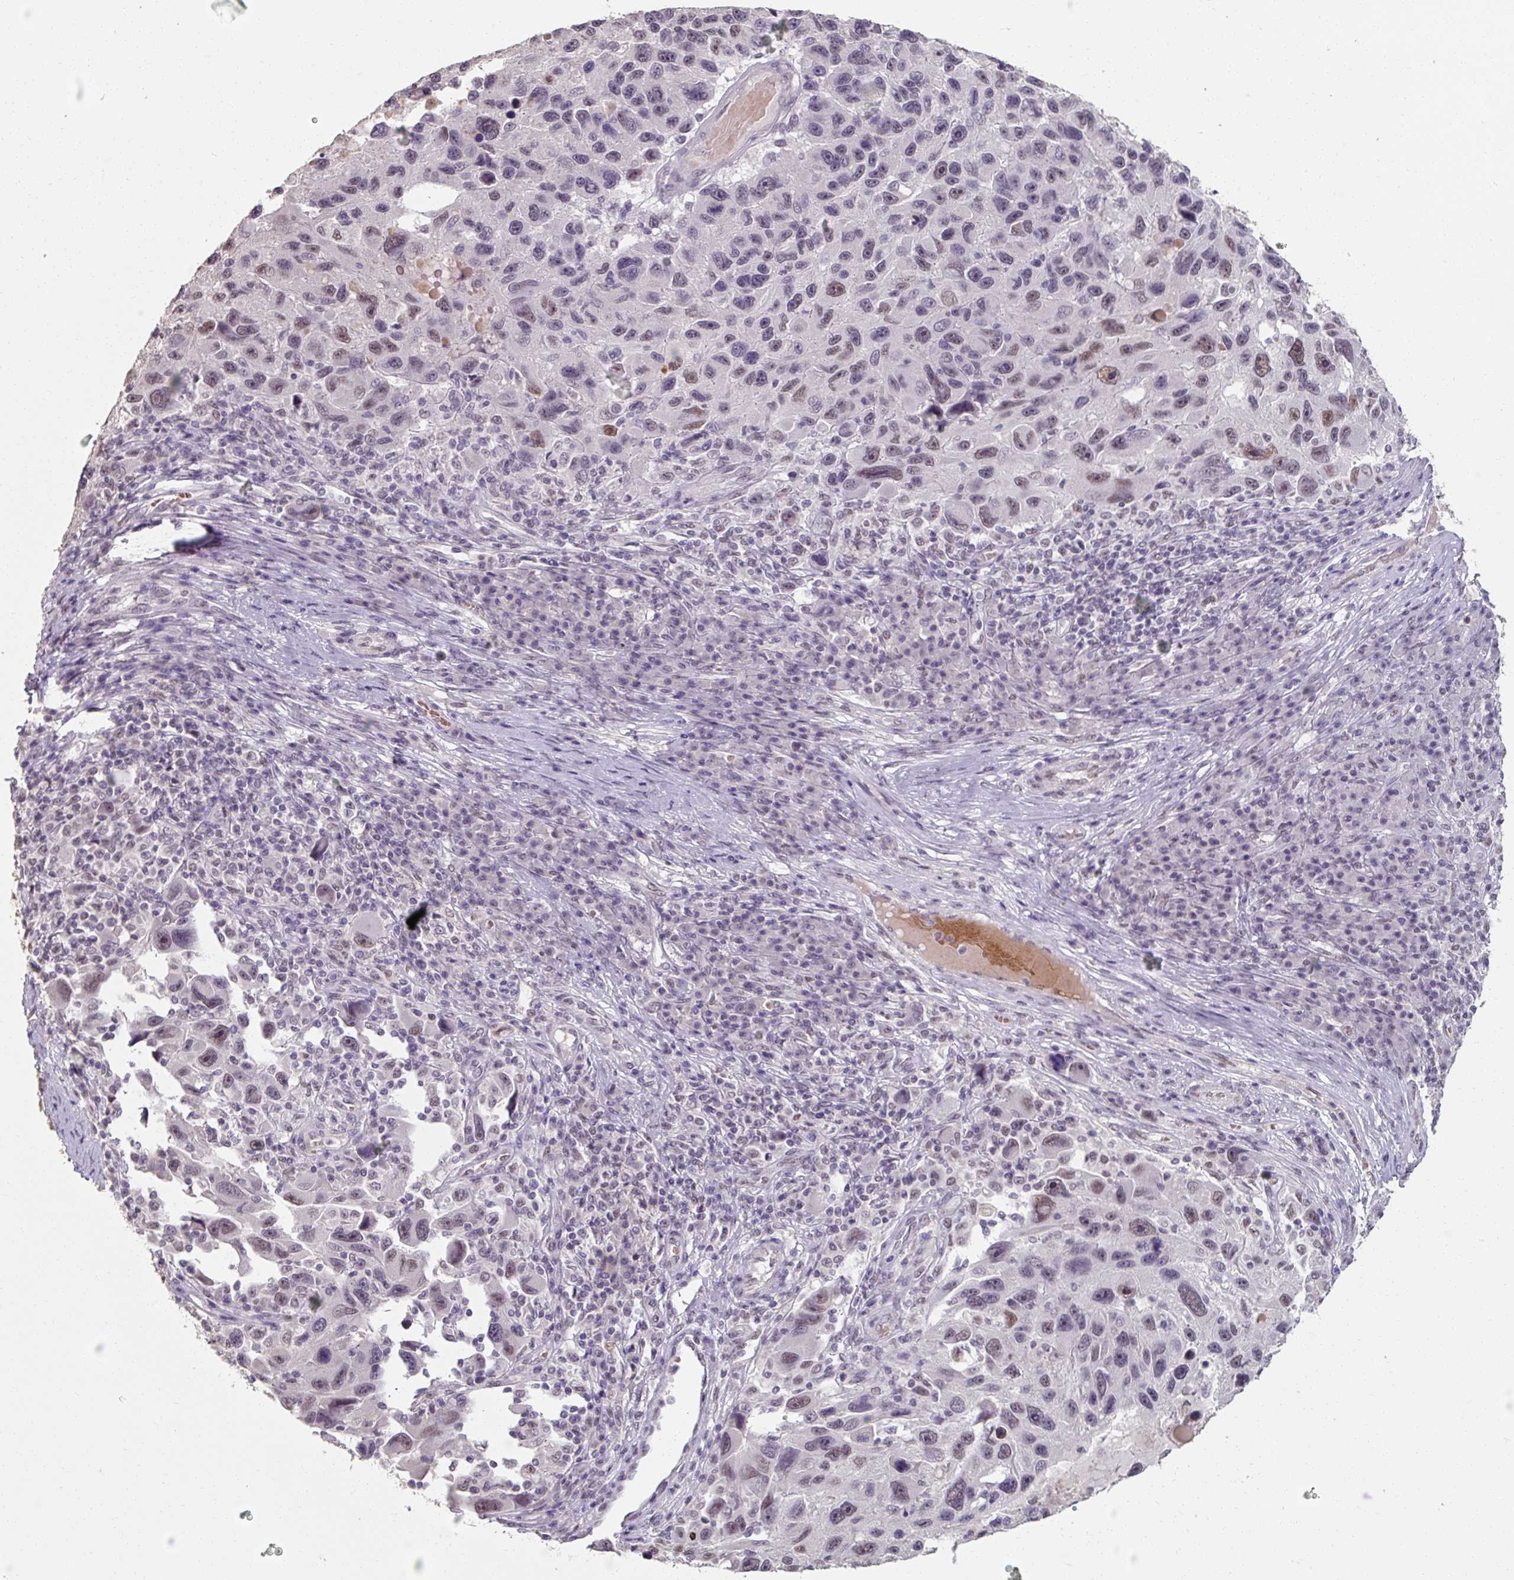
{"staining": {"intensity": "weak", "quantity": "<25%", "location": "nuclear"}, "tissue": "melanoma", "cell_type": "Tumor cells", "image_type": "cancer", "snomed": [{"axis": "morphology", "description": "Malignant melanoma, NOS"}, {"axis": "topography", "description": "Skin"}], "caption": "The micrograph exhibits no staining of tumor cells in malignant melanoma.", "gene": "ZFTRAF1", "patient": {"sex": "male", "age": 53}}